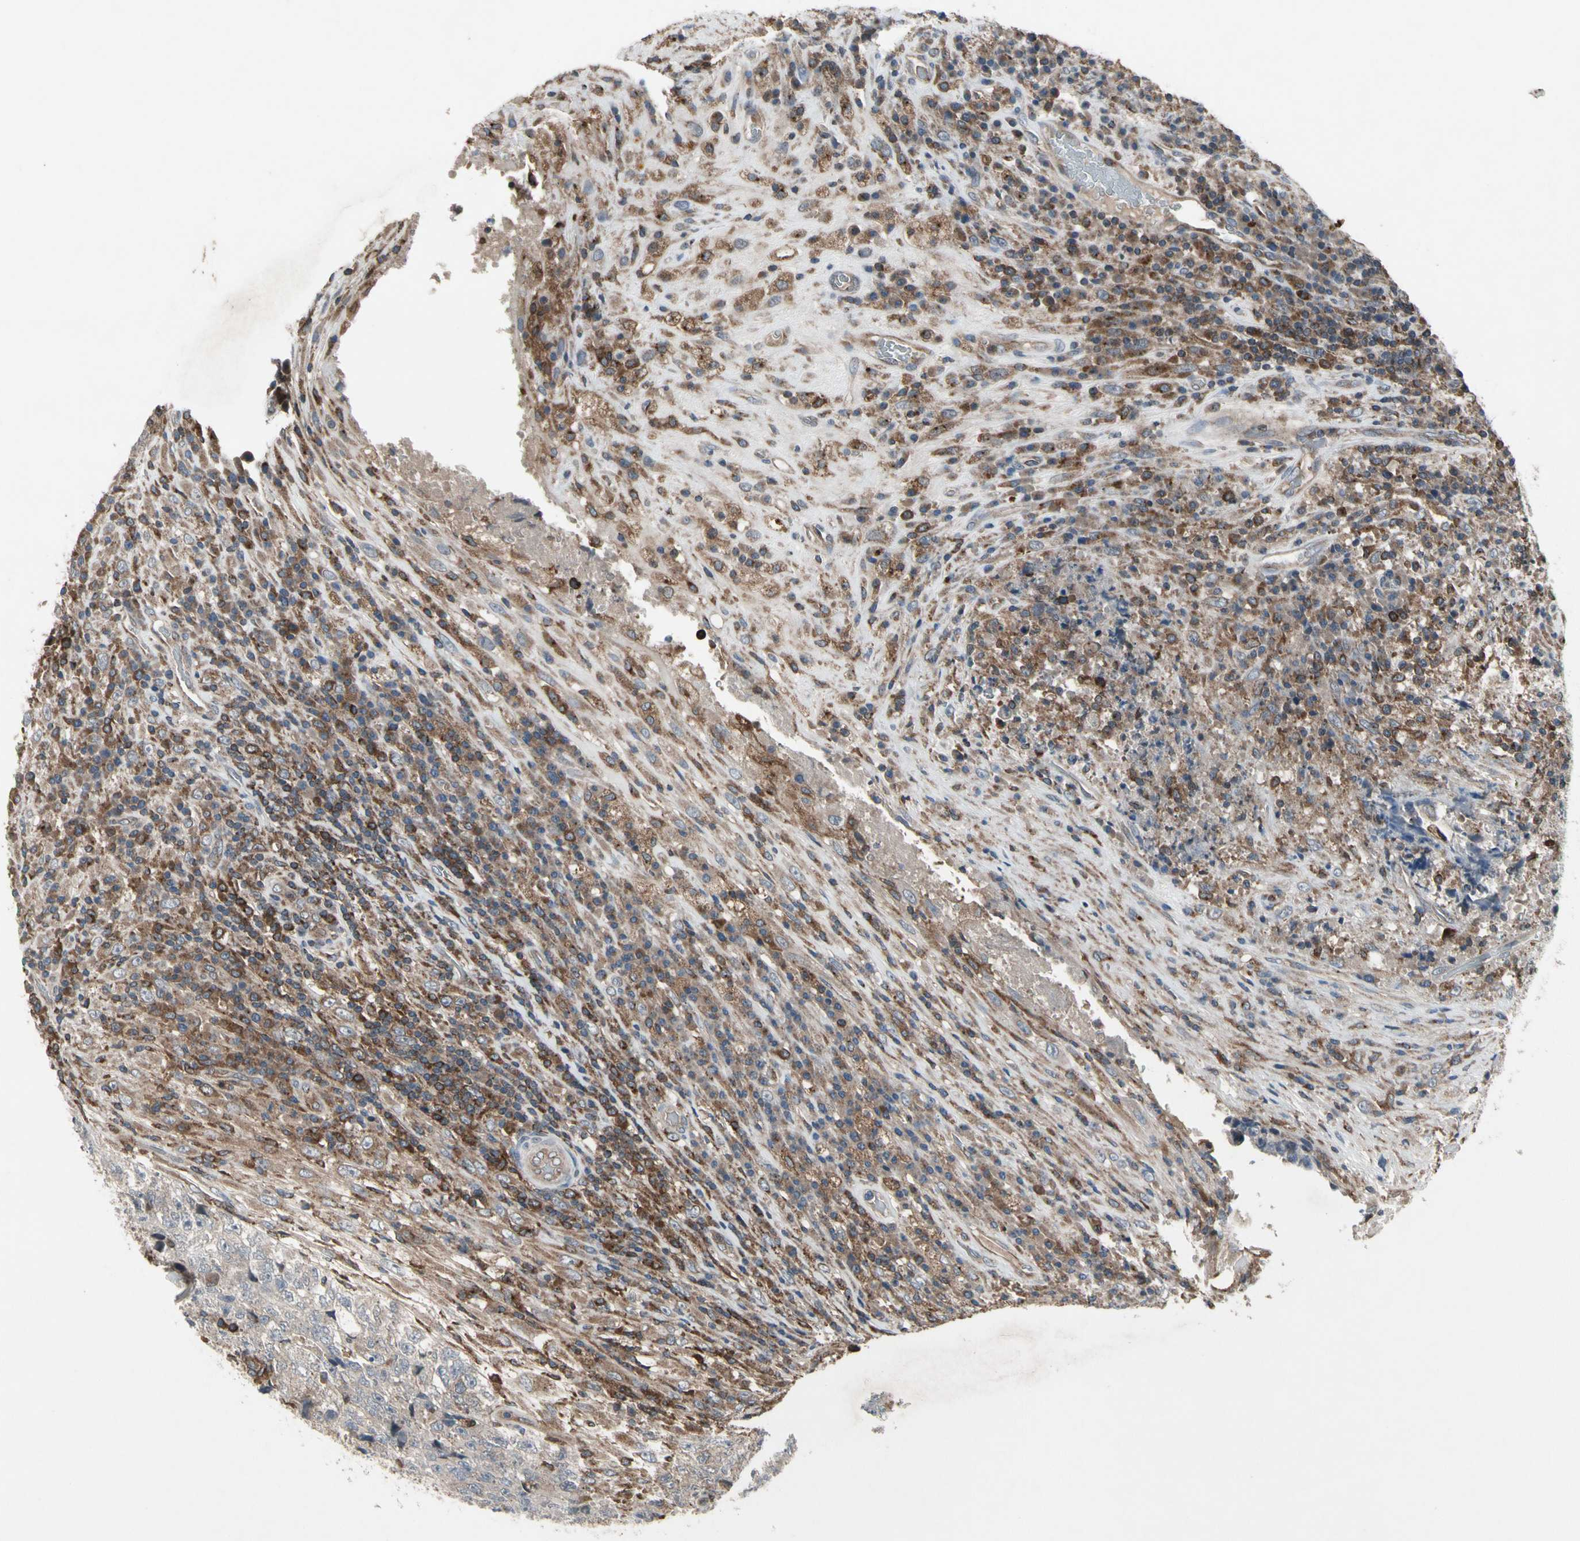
{"staining": {"intensity": "negative", "quantity": "none", "location": "none"}, "tissue": "testis cancer", "cell_type": "Tumor cells", "image_type": "cancer", "snomed": [{"axis": "morphology", "description": "Necrosis, NOS"}, {"axis": "morphology", "description": "Carcinoma, Embryonal, NOS"}, {"axis": "topography", "description": "Testis"}], "caption": "This is an IHC photomicrograph of human embryonal carcinoma (testis). There is no expression in tumor cells.", "gene": "NMI", "patient": {"sex": "male", "age": 19}}